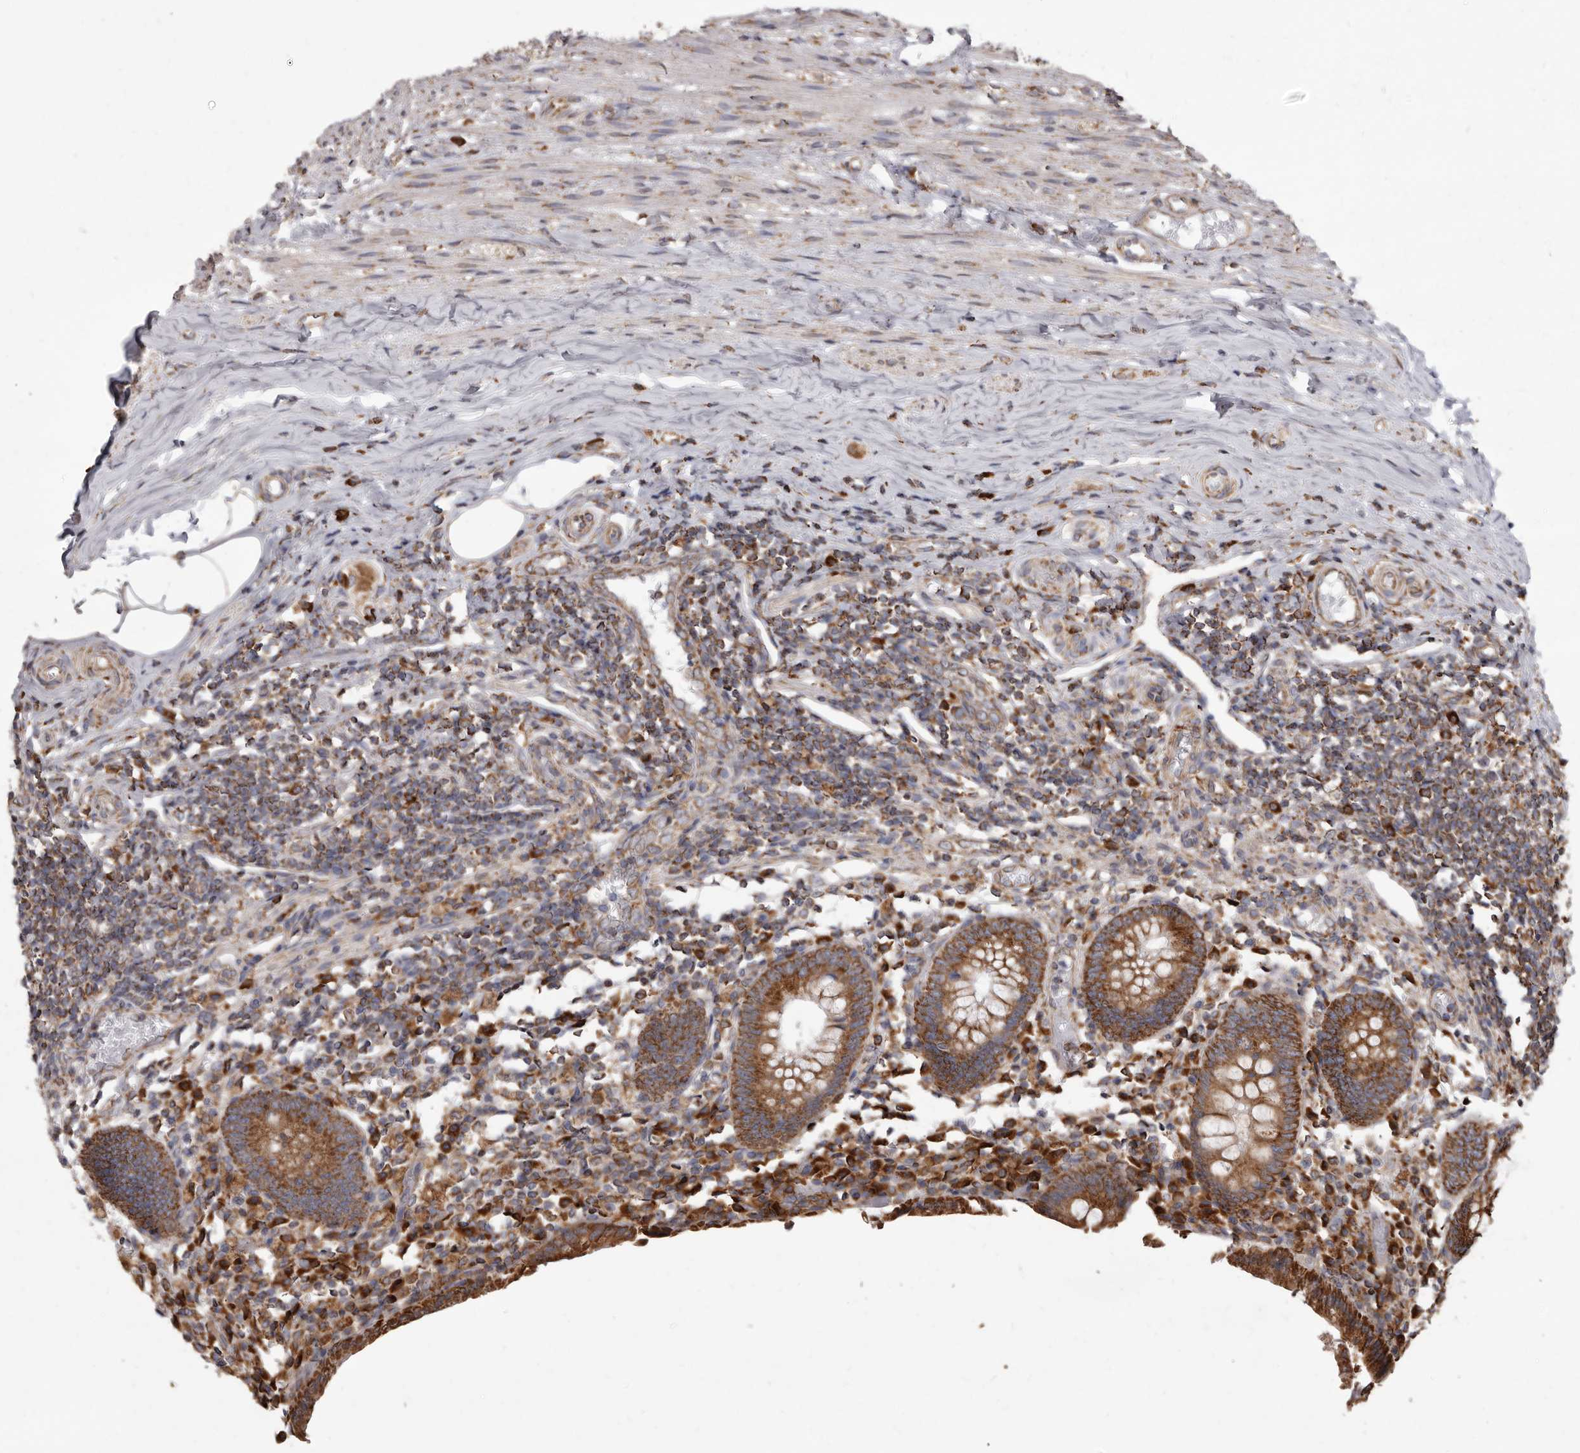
{"staining": {"intensity": "moderate", "quantity": ">75%", "location": "cytoplasmic/membranous"}, "tissue": "appendix", "cell_type": "Glandular cells", "image_type": "normal", "snomed": [{"axis": "morphology", "description": "Normal tissue, NOS"}, {"axis": "topography", "description": "Appendix"}], "caption": "This is a photomicrograph of IHC staining of normal appendix, which shows moderate expression in the cytoplasmic/membranous of glandular cells.", "gene": "CDK5RAP3", "patient": {"sex": "female", "age": 17}}